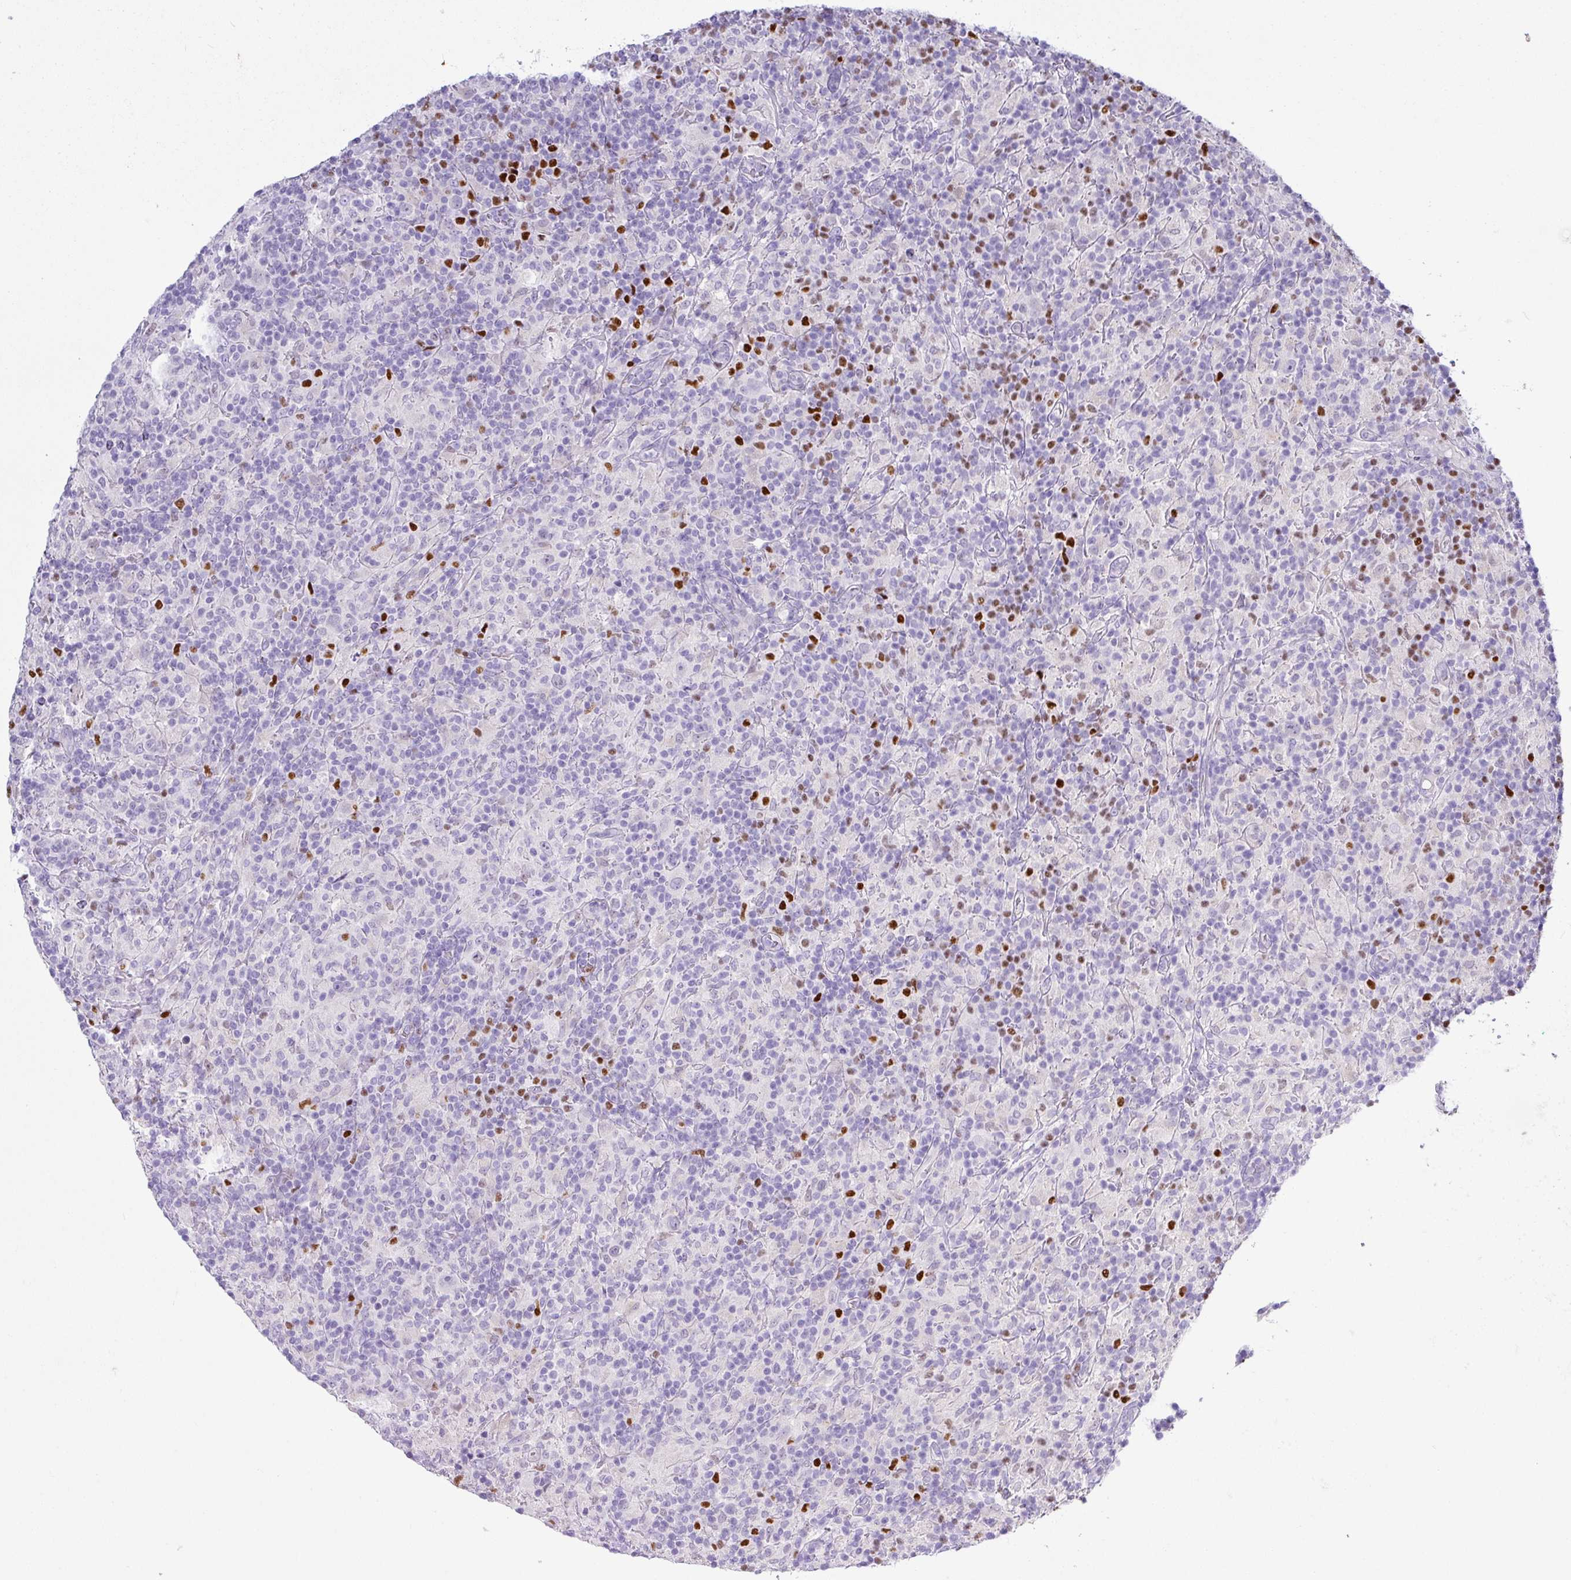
{"staining": {"intensity": "negative", "quantity": "none", "location": "none"}, "tissue": "lymphoma", "cell_type": "Tumor cells", "image_type": "cancer", "snomed": [{"axis": "morphology", "description": "Hodgkin's disease, NOS"}, {"axis": "topography", "description": "Lymph node"}], "caption": "Immunohistochemistry of human Hodgkin's disease shows no positivity in tumor cells.", "gene": "BCL11A", "patient": {"sex": "male", "age": 70}}